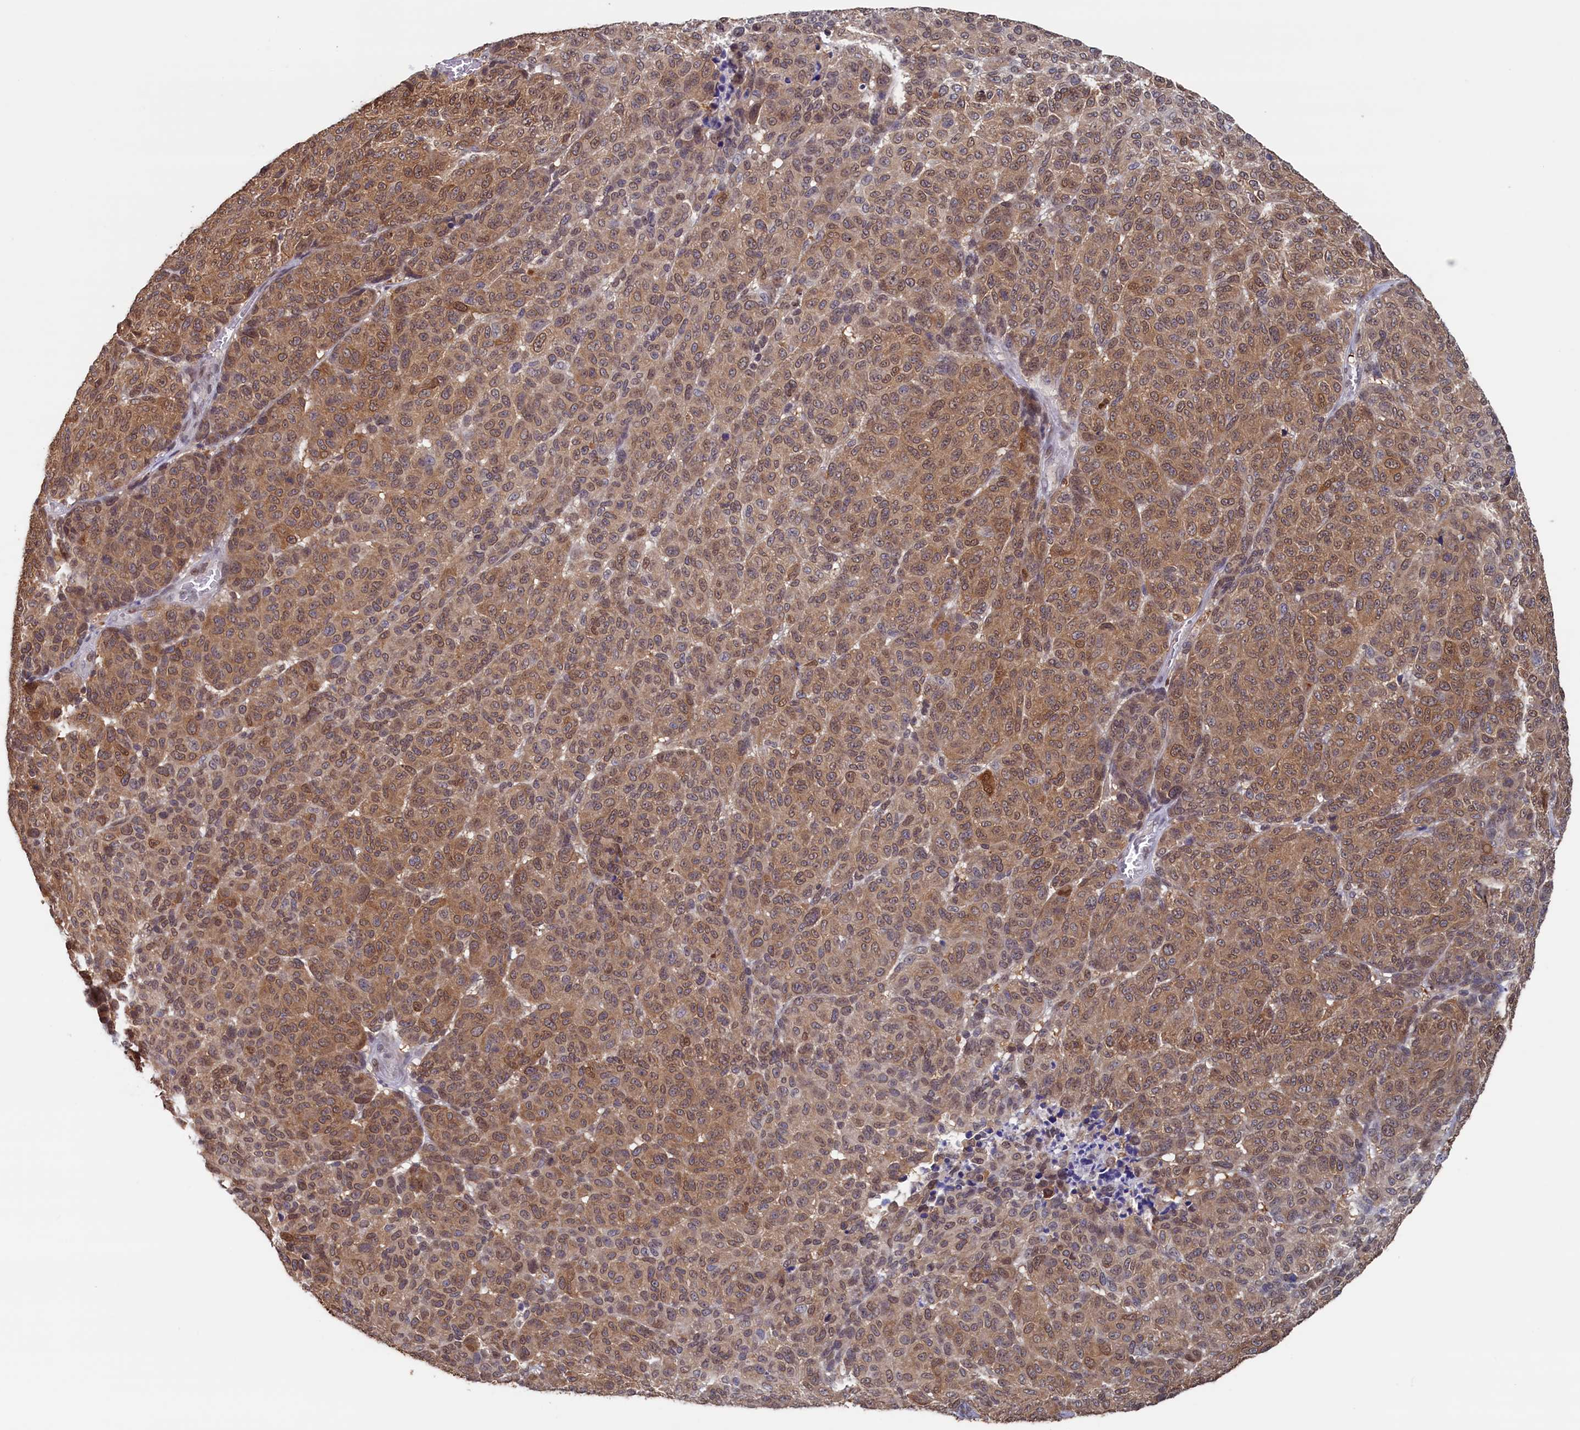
{"staining": {"intensity": "moderate", "quantity": ">75%", "location": "cytoplasmic/membranous,nuclear"}, "tissue": "melanoma", "cell_type": "Tumor cells", "image_type": "cancer", "snomed": [{"axis": "morphology", "description": "Malignant melanoma, NOS"}, {"axis": "topography", "description": "Skin"}], "caption": "Moderate cytoplasmic/membranous and nuclear expression is identified in about >75% of tumor cells in malignant melanoma.", "gene": "AHCY", "patient": {"sex": "male", "age": 49}}